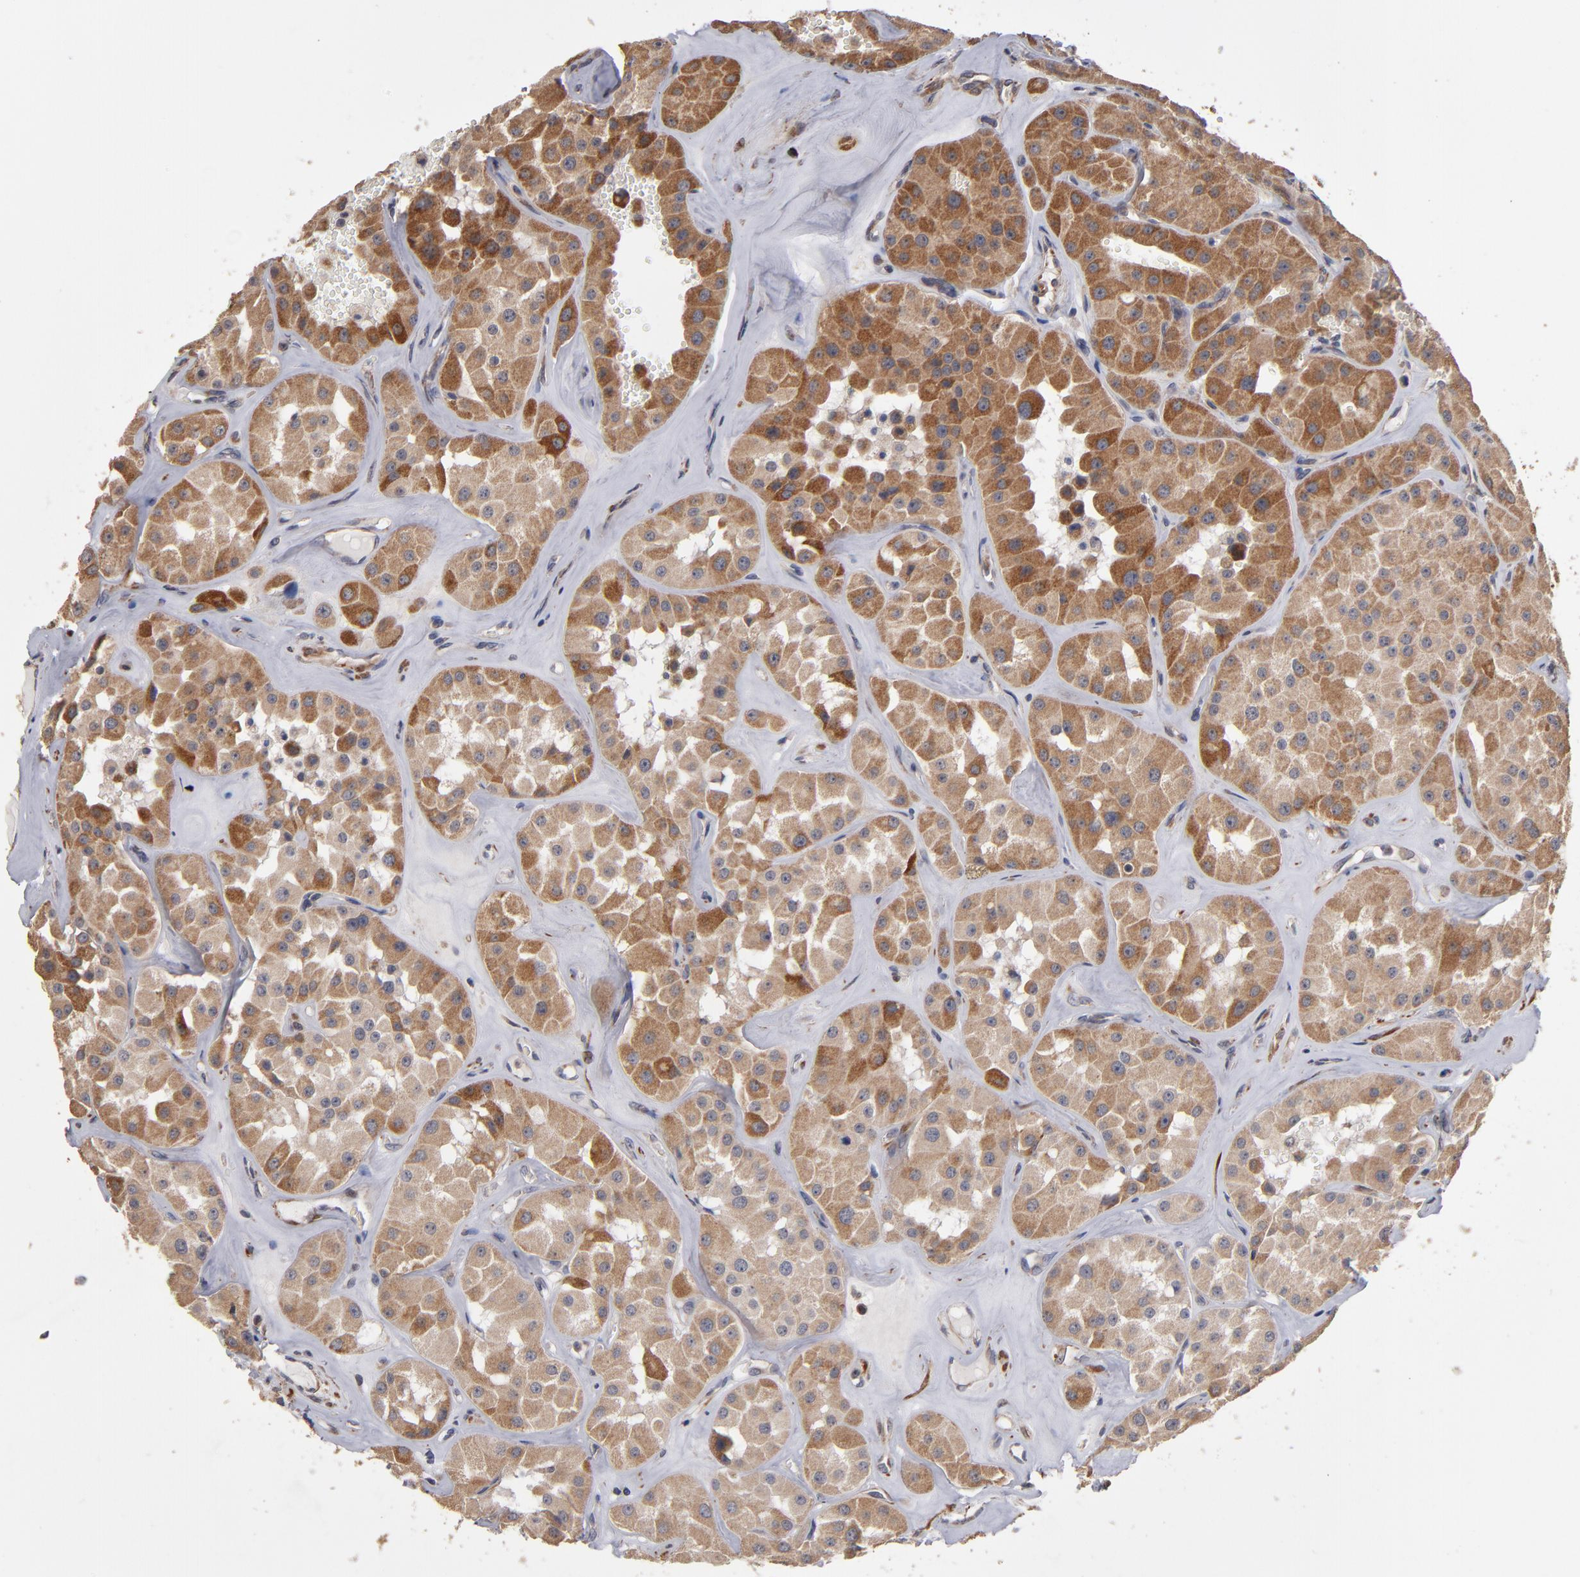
{"staining": {"intensity": "moderate", "quantity": ">75%", "location": "cytoplasmic/membranous"}, "tissue": "renal cancer", "cell_type": "Tumor cells", "image_type": "cancer", "snomed": [{"axis": "morphology", "description": "Adenocarcinoma, uncertain malignant potential"}, {"axis": "topography", "description": "Kidney"}], "caption": "An image showing moderate cytoplasmic/membranous positivity in approximately >75% of tumor cells in renal cancer (adenocarcinoma,  uncertain malignant potential), as visualized by brown immunohistochemical staining.", "gene": "MIPOL1", "patient": {"sex": "male", "age": 63}}